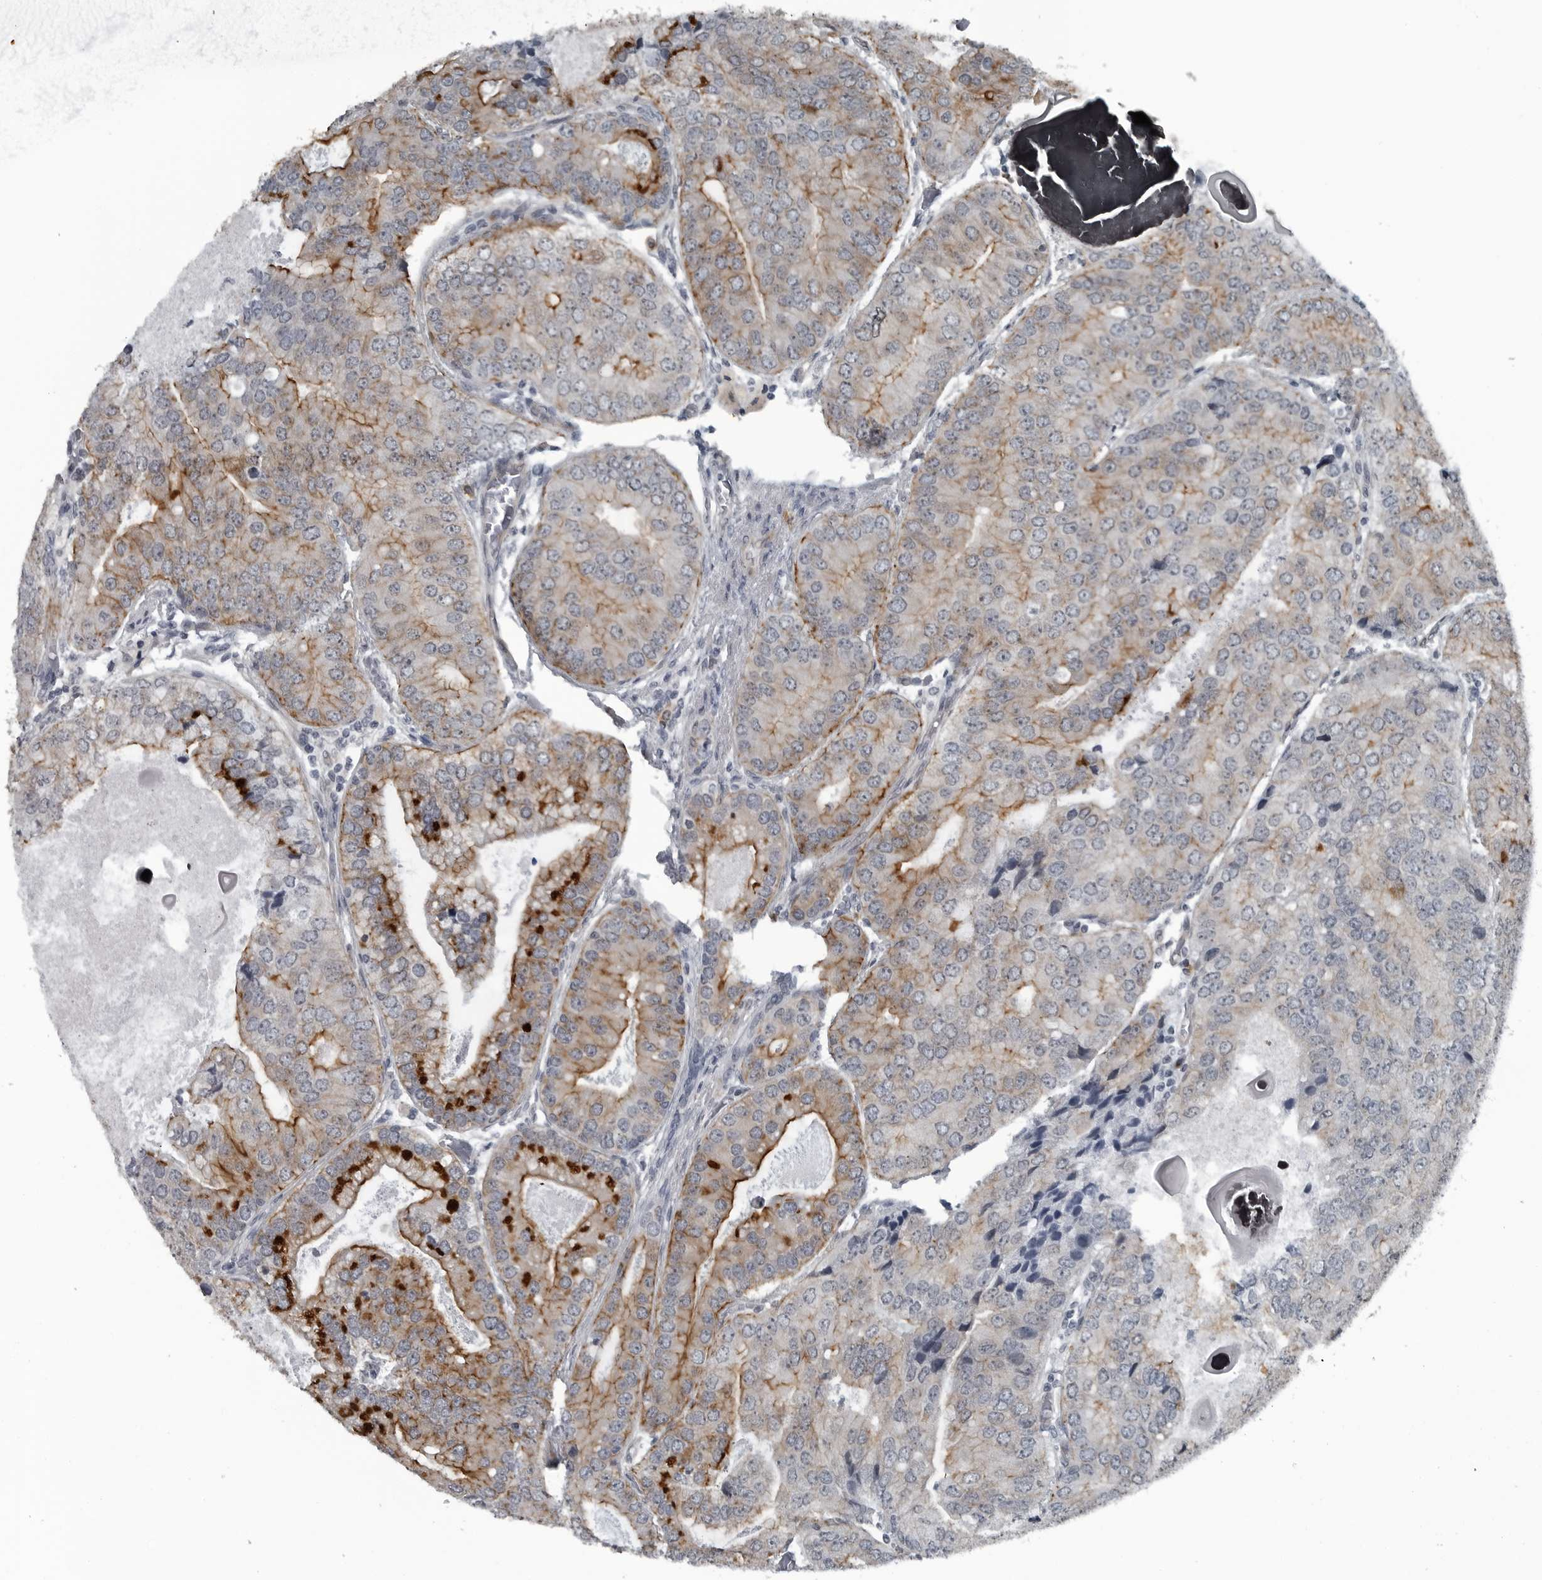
{"staining": {"intensity": "moderate", "quantity": ">75%", "location": "cytoplasmic/membranous"}, "tissue": "prostate cancer", "cell_type": "Tumor cells", "image_type": "cancer", "snomed": [{"axis": "morphology", "description": "Adenocarcinoma, High grade"}, {"axis": "topography", "description": "Prostate"}], "caption": "A histopathology image showing moderate cytoplasmic/membranous staining in about >75% of tumor cells in prostate cancer (adenocarcinoma (high-grade)), as visualized by brown immunohistochemical staining.", "gene": "GAK", "patient": {"sex": "male", "age": 70}}